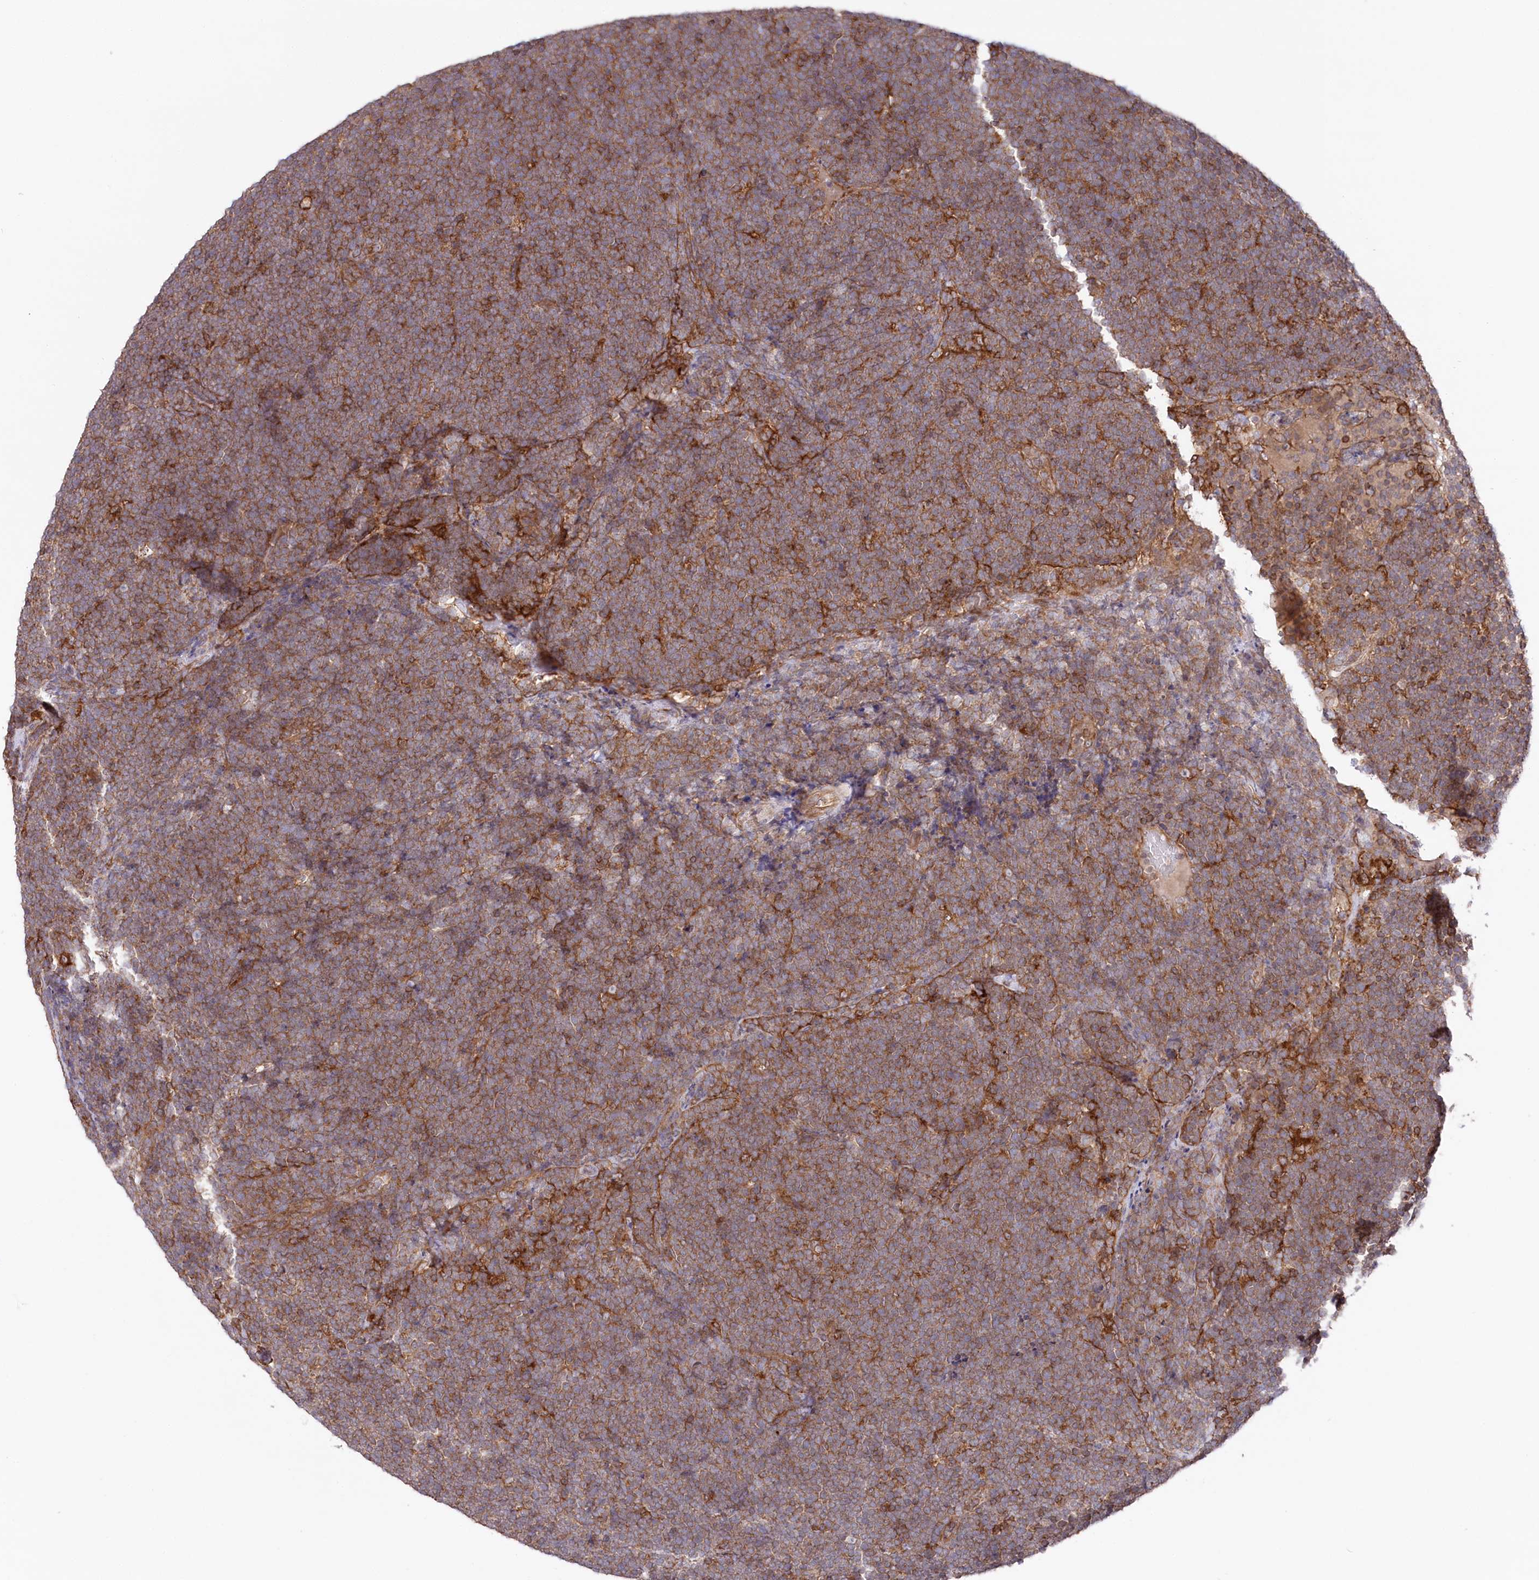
{"staining": {"intensity": "moderate", "quantity": ">75%", "location": "cytoplasmic/membranous"}, "tissue": "lymphoma", "cell_type": "Tumor cells", "image_type": "cancer", "snomed": [{"axis": "morphology", "description": "Malignant lymphoma, non-Hodgkin's type, High grade"}, {"axis": "topography", "description": "Lymph node"}], "caption": "A brown stain highlights moderate cytoplasmic/membranous expression of a protein in malignant lymphoma, non-Hodgkin's type (high-grade) tumor cells.", "gene": "PPP1R21", "patient": {"sex": "male", "age": 13}}